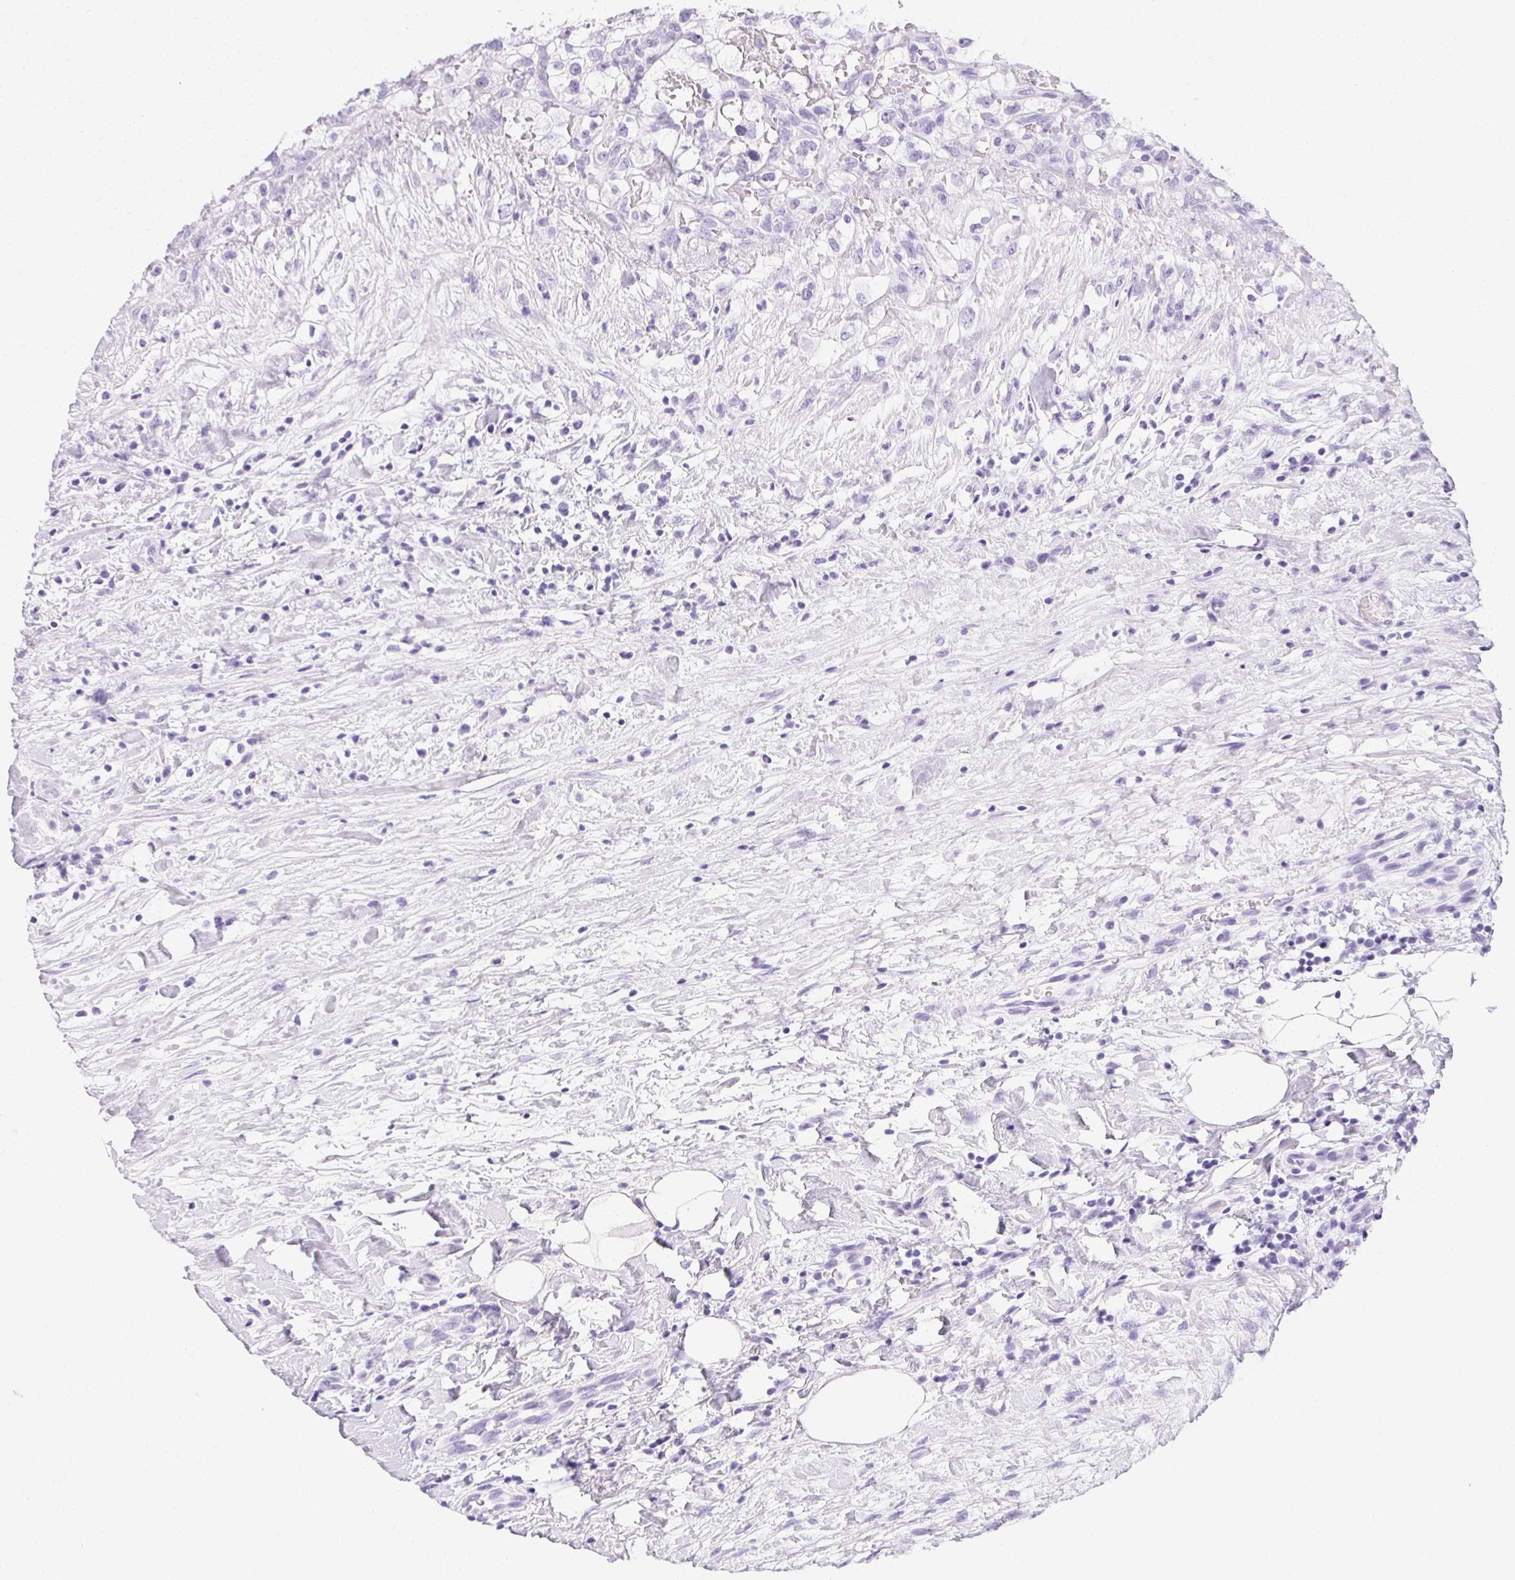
{"staining": {"intensity": "negative", "quantity": "none", "location": "none"}, "tissue": "renal cancer", "cell_type": "Tumor cells", "image_type": "cancer", "snomed": [{"axis": "morphology", "description": "Adenocarcinoma, NOS"}, {"axis": "topography", "description": "Kidney"}], "caption": "High power microscopy histopathology image of an immunohistochemistry histopathology image of renal adenocarcinoma, revealing no significant expression in tumor cells.", "gene": "ASGR2", "patient": {"sex": "male", "age": 59}}